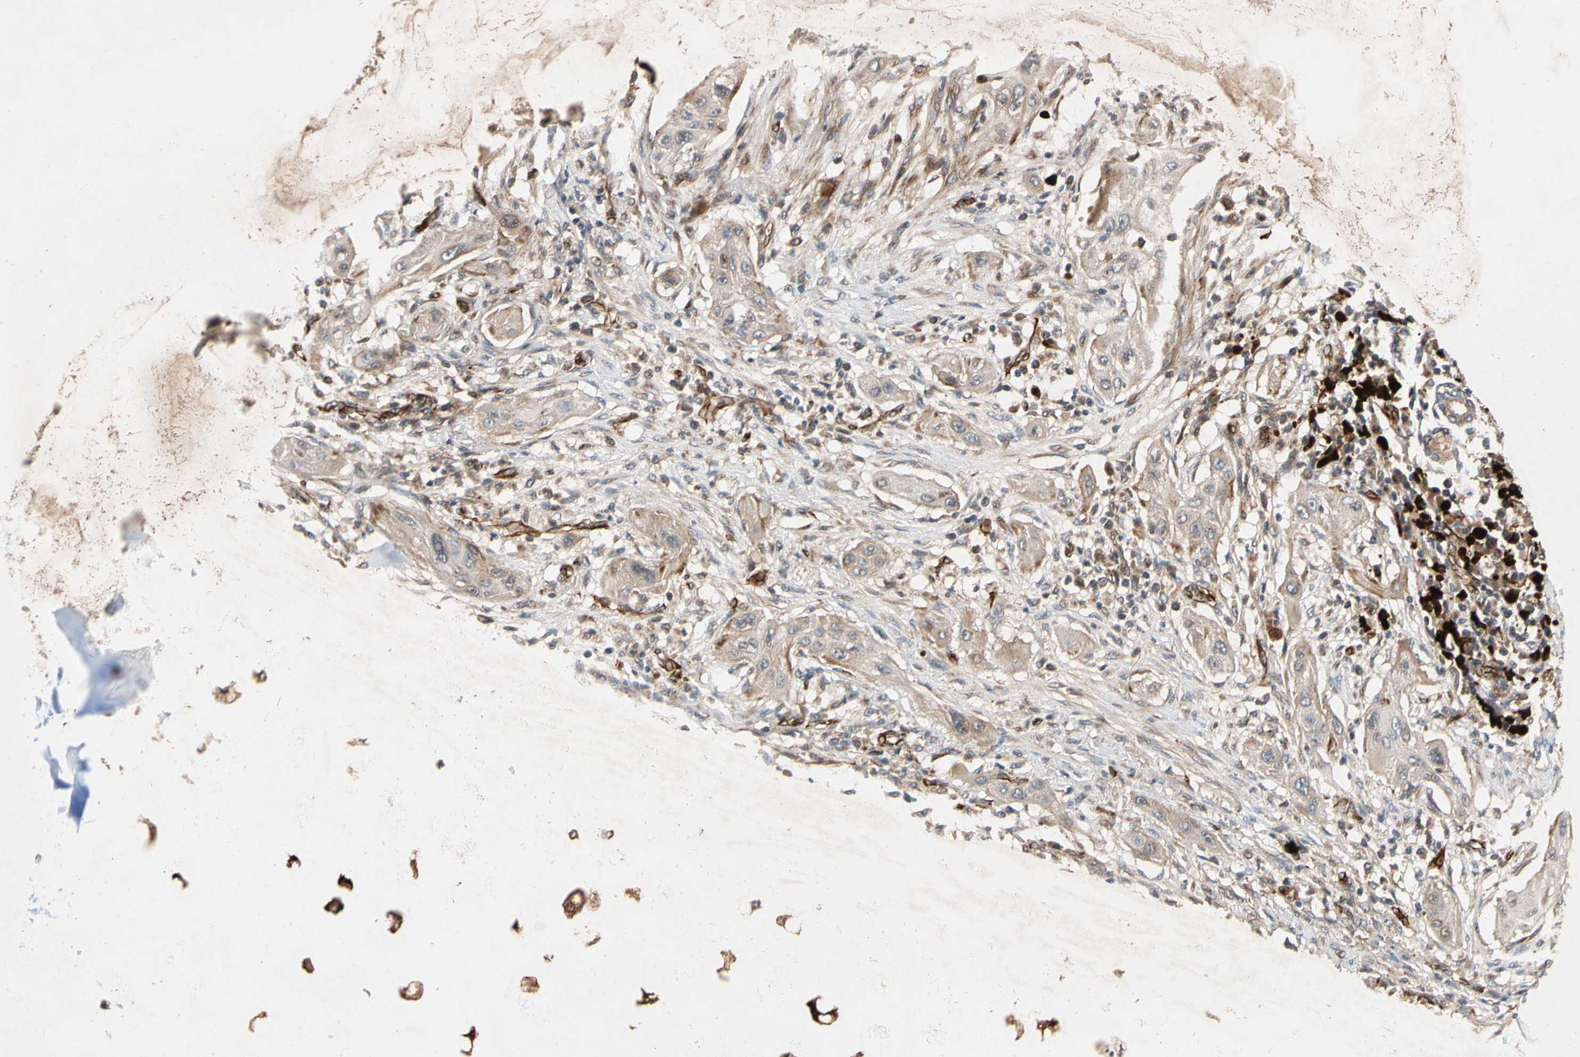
{"staining": {"intensity": "moderate", "quantity": ">75%", "location": "cytoplasmic/membranous"}, "tissue": "lung cancer", "cell_type": "Tumor cells", "image_type": "cancer", "snomed": [{"axis": "morphology", "description": "Squamous cell carcinoma, NOS"}, {"axis": "topography", "description": "Lung"}], "caption": "Immunohistochemical staining of lung squamous cell carcinoma reveals medium levels of moderate cytoplasmic/membranous protein expression in about >75% of tumor cells.", "gene": "FGD6", "patient": {"sex": "female", "age": 47}}